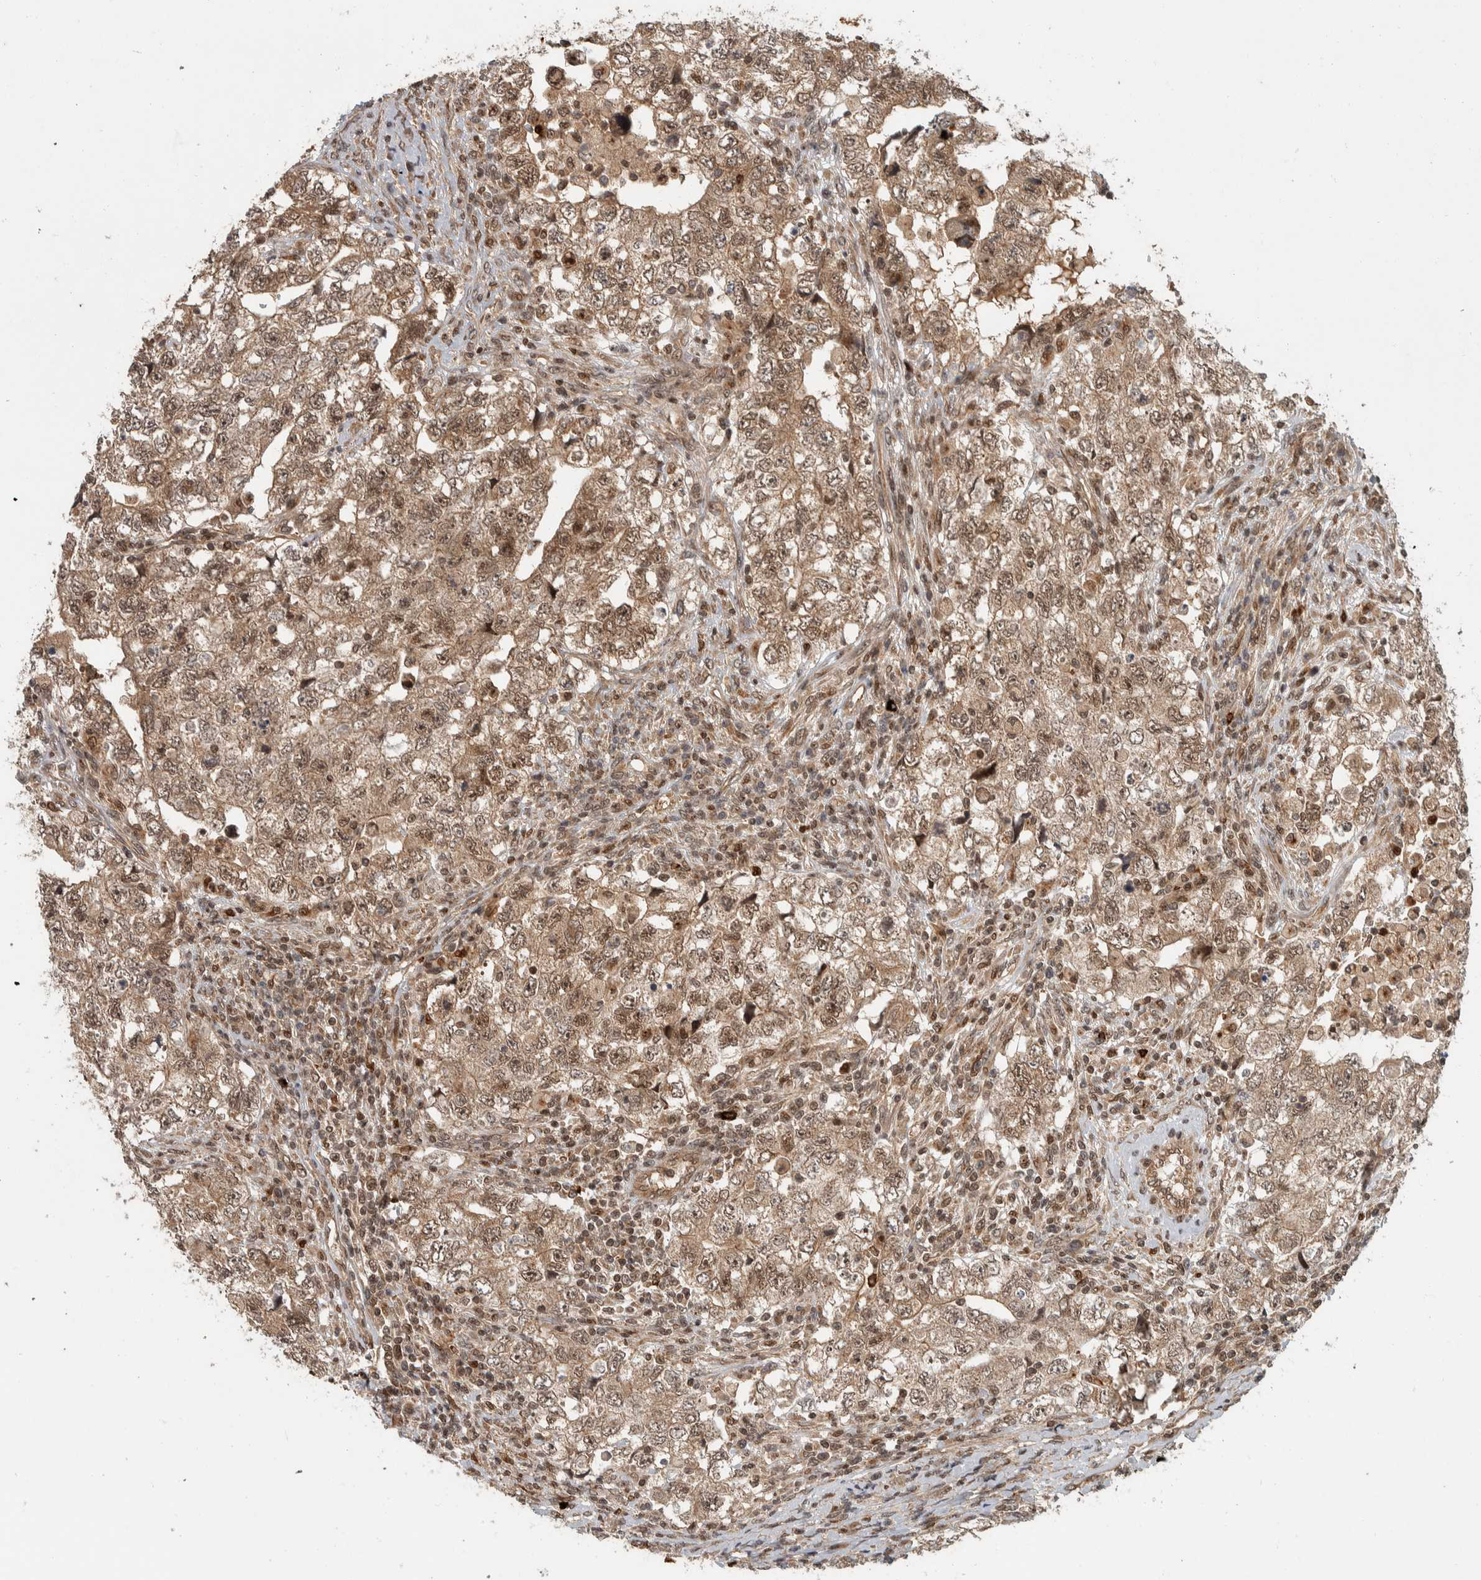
{"staining": {"intensity": "weak", "quantity": ">75%", "location": "cytoplasmic/membranous,nuclear"}, "tissue": "testis cancer", "cell_type": "Tumor cells", "image_type": "cancer", "snomed": [{"axis": "morphology", "description": "Carcinoma, Embryonal, NOS"}, {"axis": "topography", "description": "Testis"}], "caption": "Tumor cells reveal low levels of weak cytoplasmic/membranous and nuclear staining in approximately >75% of cells in human embryonal carcinoma (testis).", "gene": "RPS6KA4", "patient": {"sex": "male", "age": 36}}